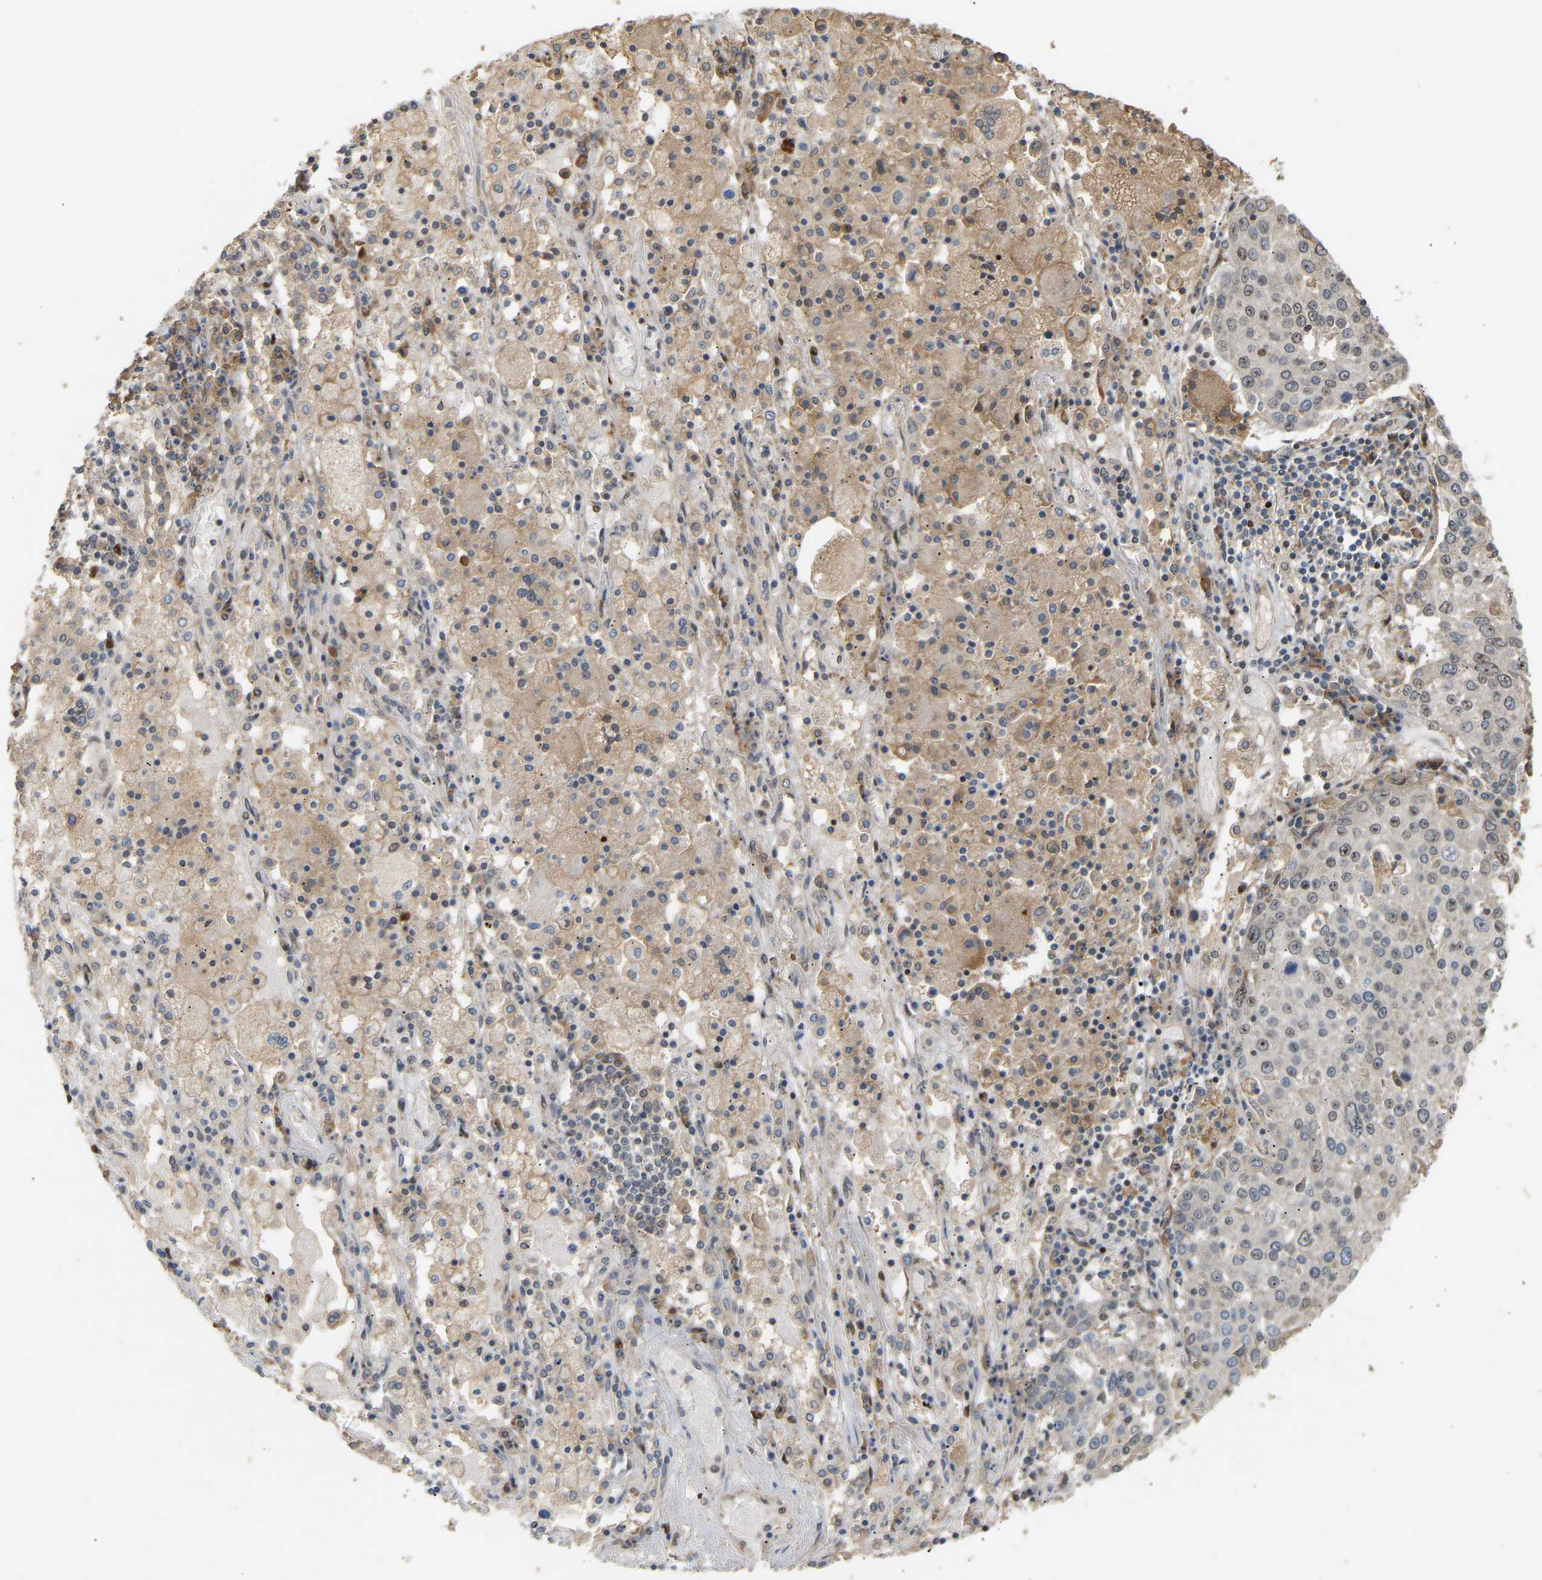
{"staining": {"intensity": "weak", "quantity": "<25%", "location": "nuclear"}, "tissue": "lung cancer", "cell_type": "Tumor cells", "image_type": "cancer", "snomed": [{"axis": "morphology", "description": "Squamous cell carcinoma, NOS"}, {"axis": "topography", "description": "Lung"}], "caption": "DAB immunohistochemical staining of lung cancer exhibits no significant expression in tumor cells.", "gene": "PTPN4", "patient": {"sex": "male", "age": 65}}